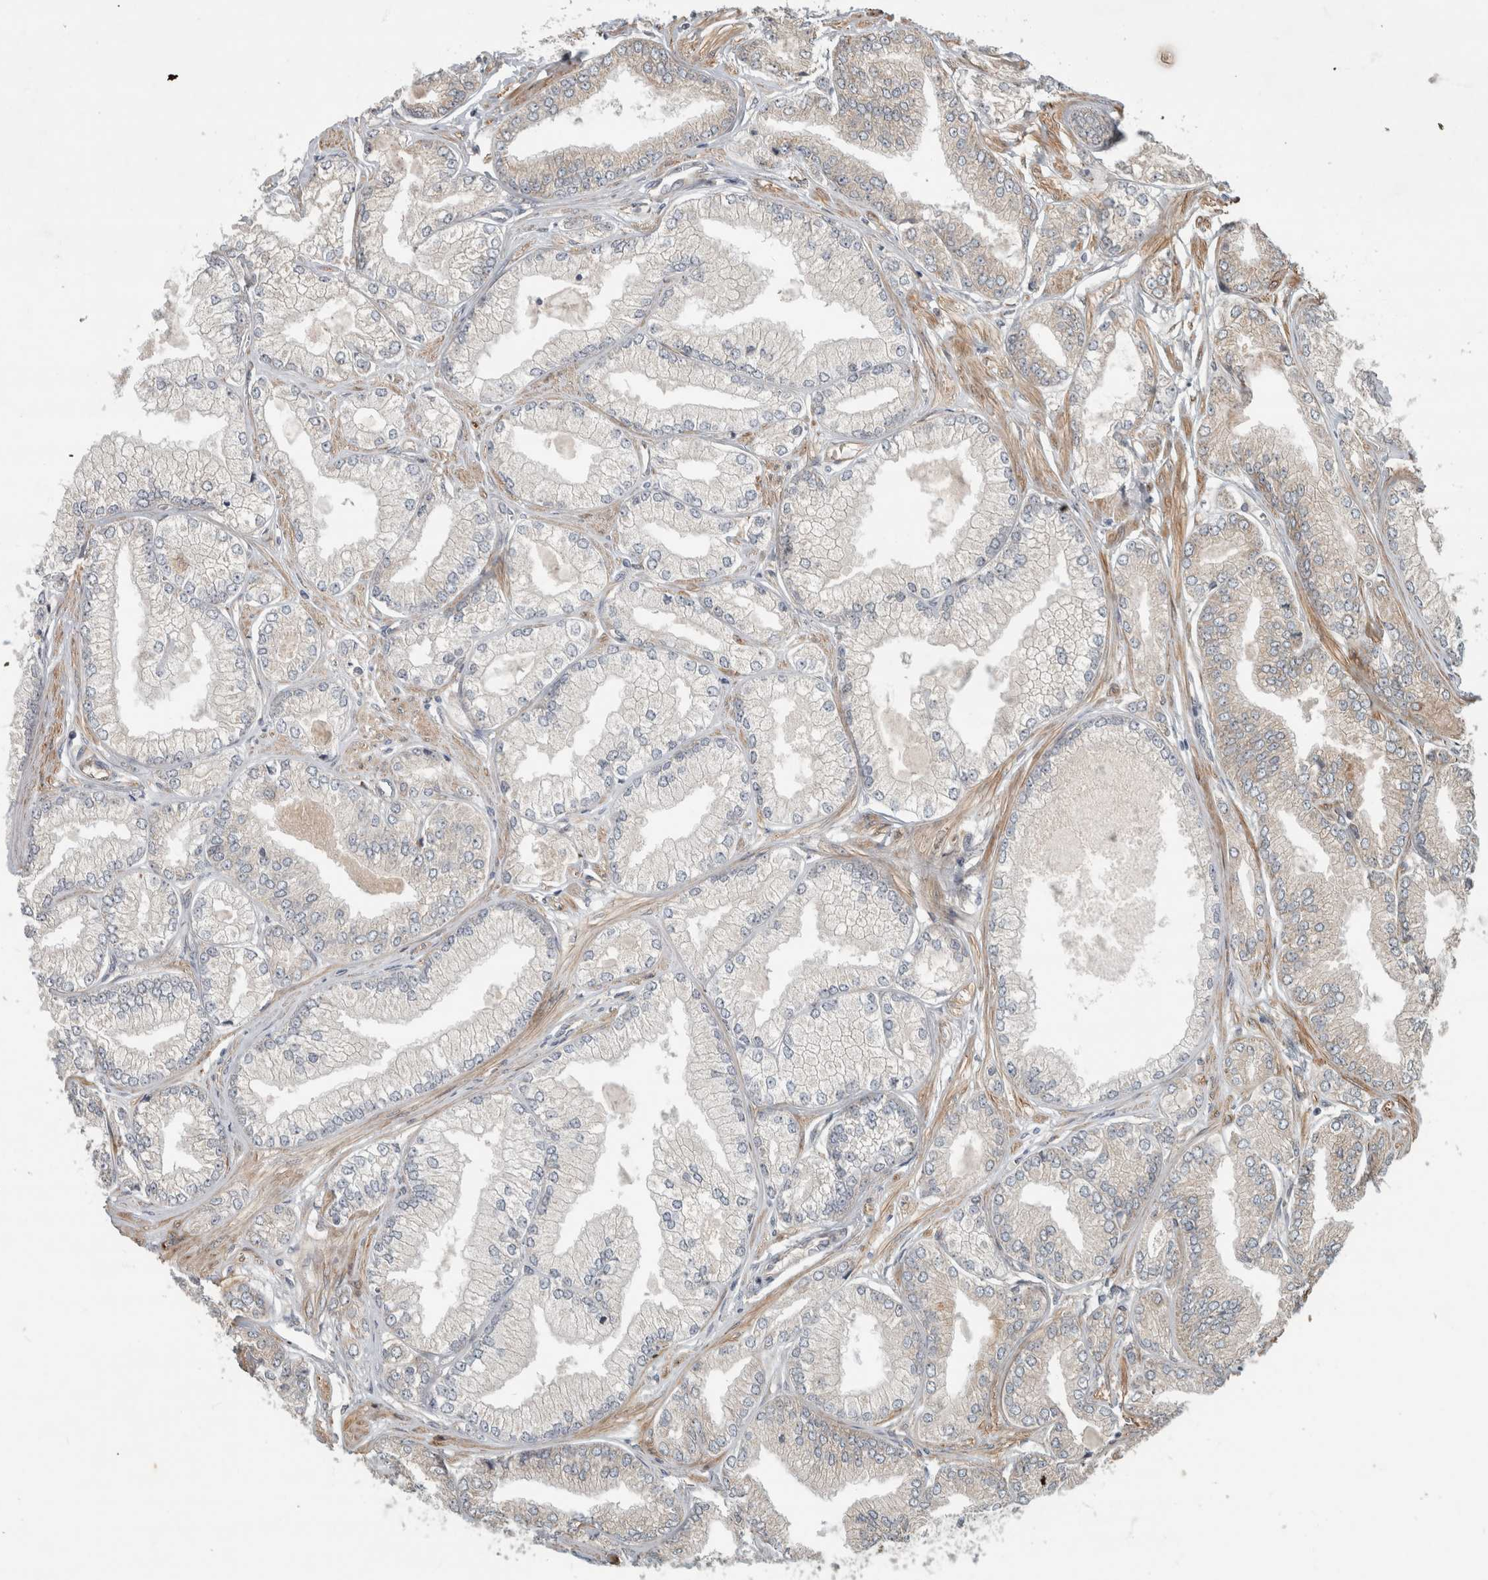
{"staining": {"intensity": "negative", "quantity": "none", "location": "none"}, "tissue": "prostate cancer", "cell_type": "Tumor cells", "image_type": "cancer", "snomed": [{"axis": "morphology", "description": "Adenocarcinoma, Low grade"}, {"axis": "topography", "description": "Prostate"}], "caption": "The micrograph displays no significant staining in tumor cells of prostate low-grade adenocarcinoma.", "gene": "TUBD1", "patient": {"sex": "male", "age": 52}}